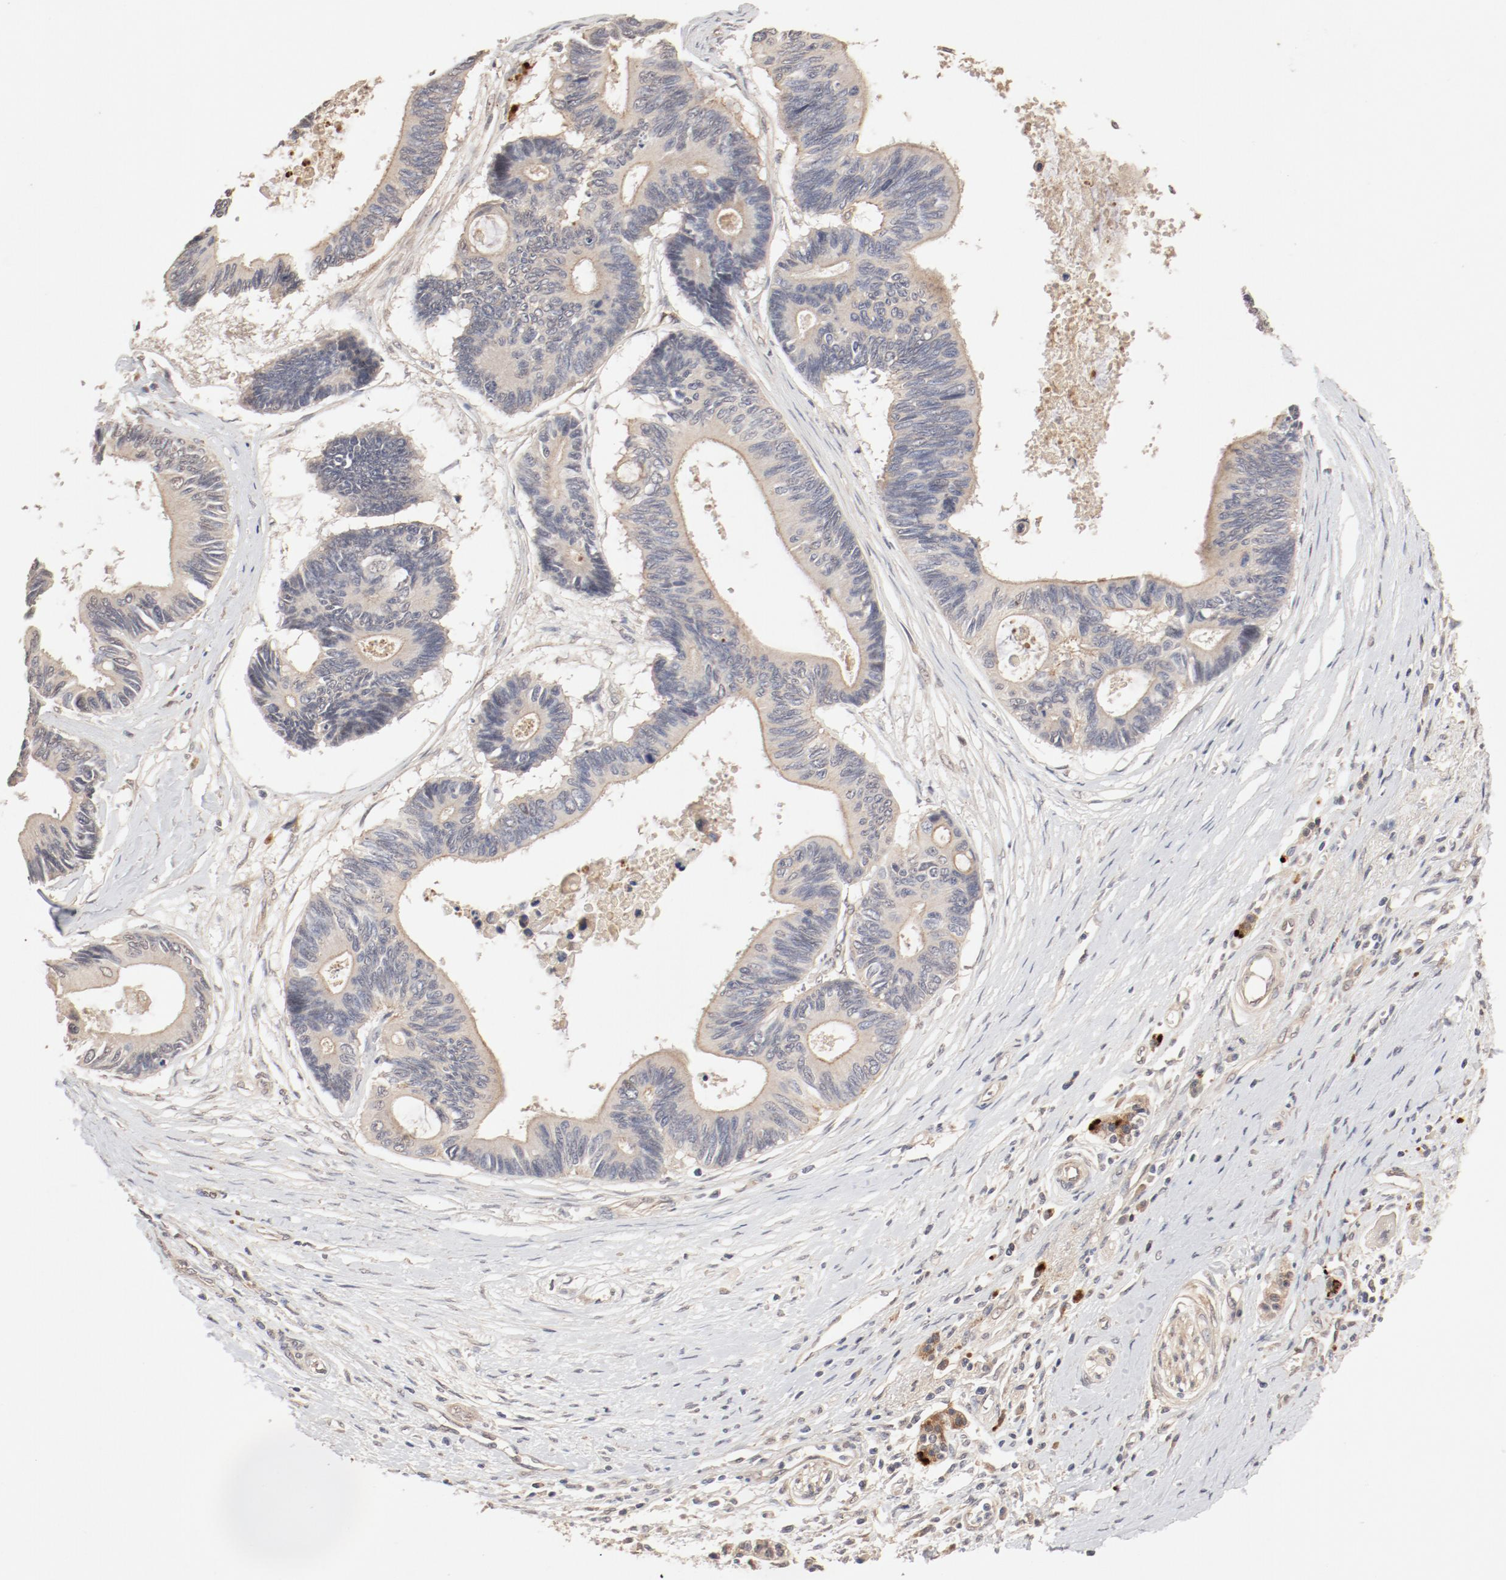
{"staining": {"intensity": "moderate", "quantity": ">75%", "location": "cytoplasmic/membranous"}, "tissue": "pancreatic cancer", "cell_type": "Tumor cells", "image_type": "cancer", "snomed": [{"axis": "morphology", "description": "Adenocarcinoma, NOS"}, {"axis": "topography", "description": "Pancreas"}], "caption": "High-magnification brightfield microscopy of pancreatic cancer (adenocarcinoma) stained with DAB (3,3'-diaminobenzidine) (brown) and counterstained with hematoxylin (blue). tumor cells exhibit moderate cytoplasmic/membranous expression is identified in about>75% of cells.", "gene": "IL3RA", "patient": {"sex": "female", "age": 70}}